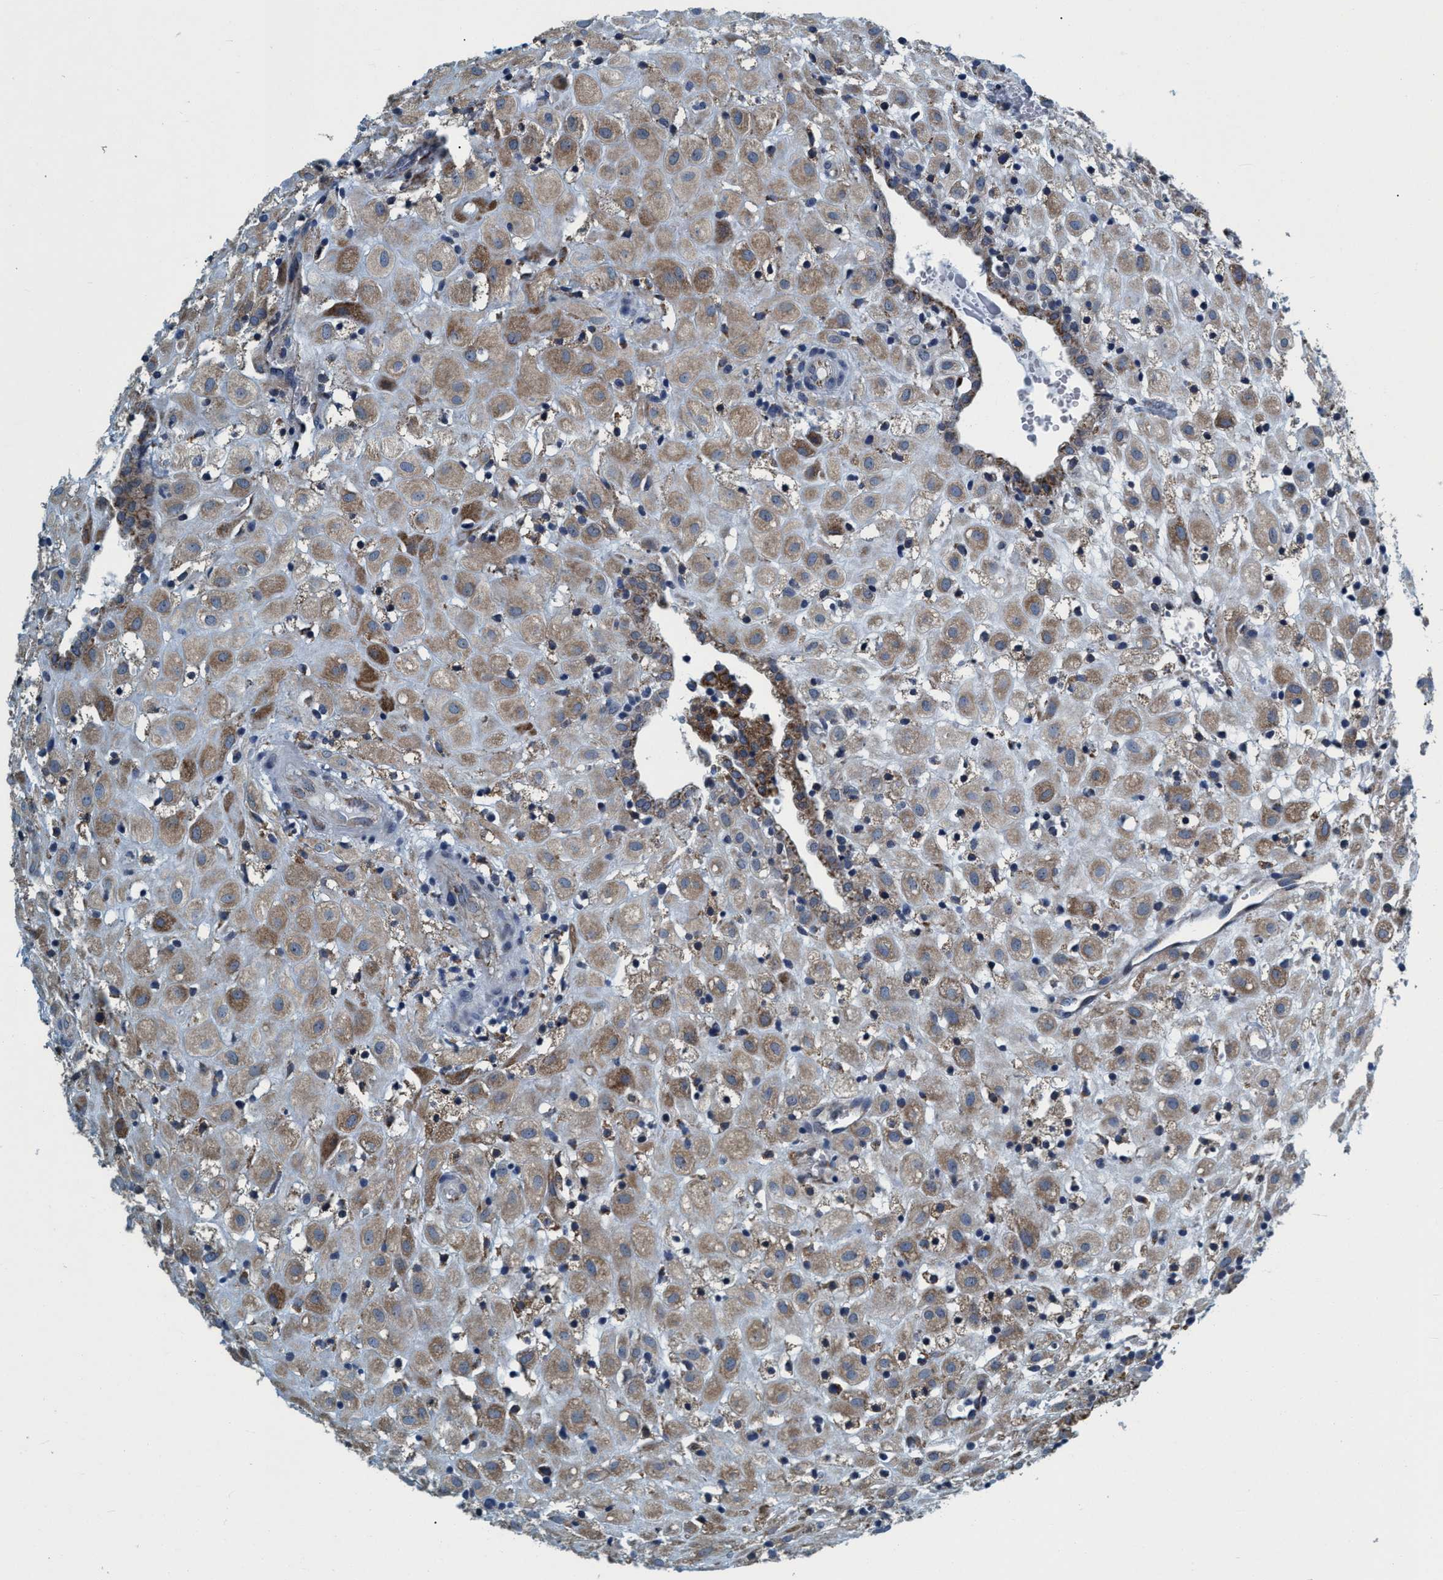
{"staining": {"intensity": "moderate", "quantity": ">75%", "location": "cytoplasmic/membranous"}, "tissue": "placenta", "cell_type": "Decidual cells", "image_type": "normal", "snomed": [{"axis": "morphology", "description": "Normal tissue, NOS"}, {"axis": "topography", "description": "Placenta"}], "caption": "Moderate cytoplasmic/membranous expression is appreciated in about >75% of decidual cells in benign placenta.", "gene": "ARMC9", "patient": {"sex": "female", "age": 18}}